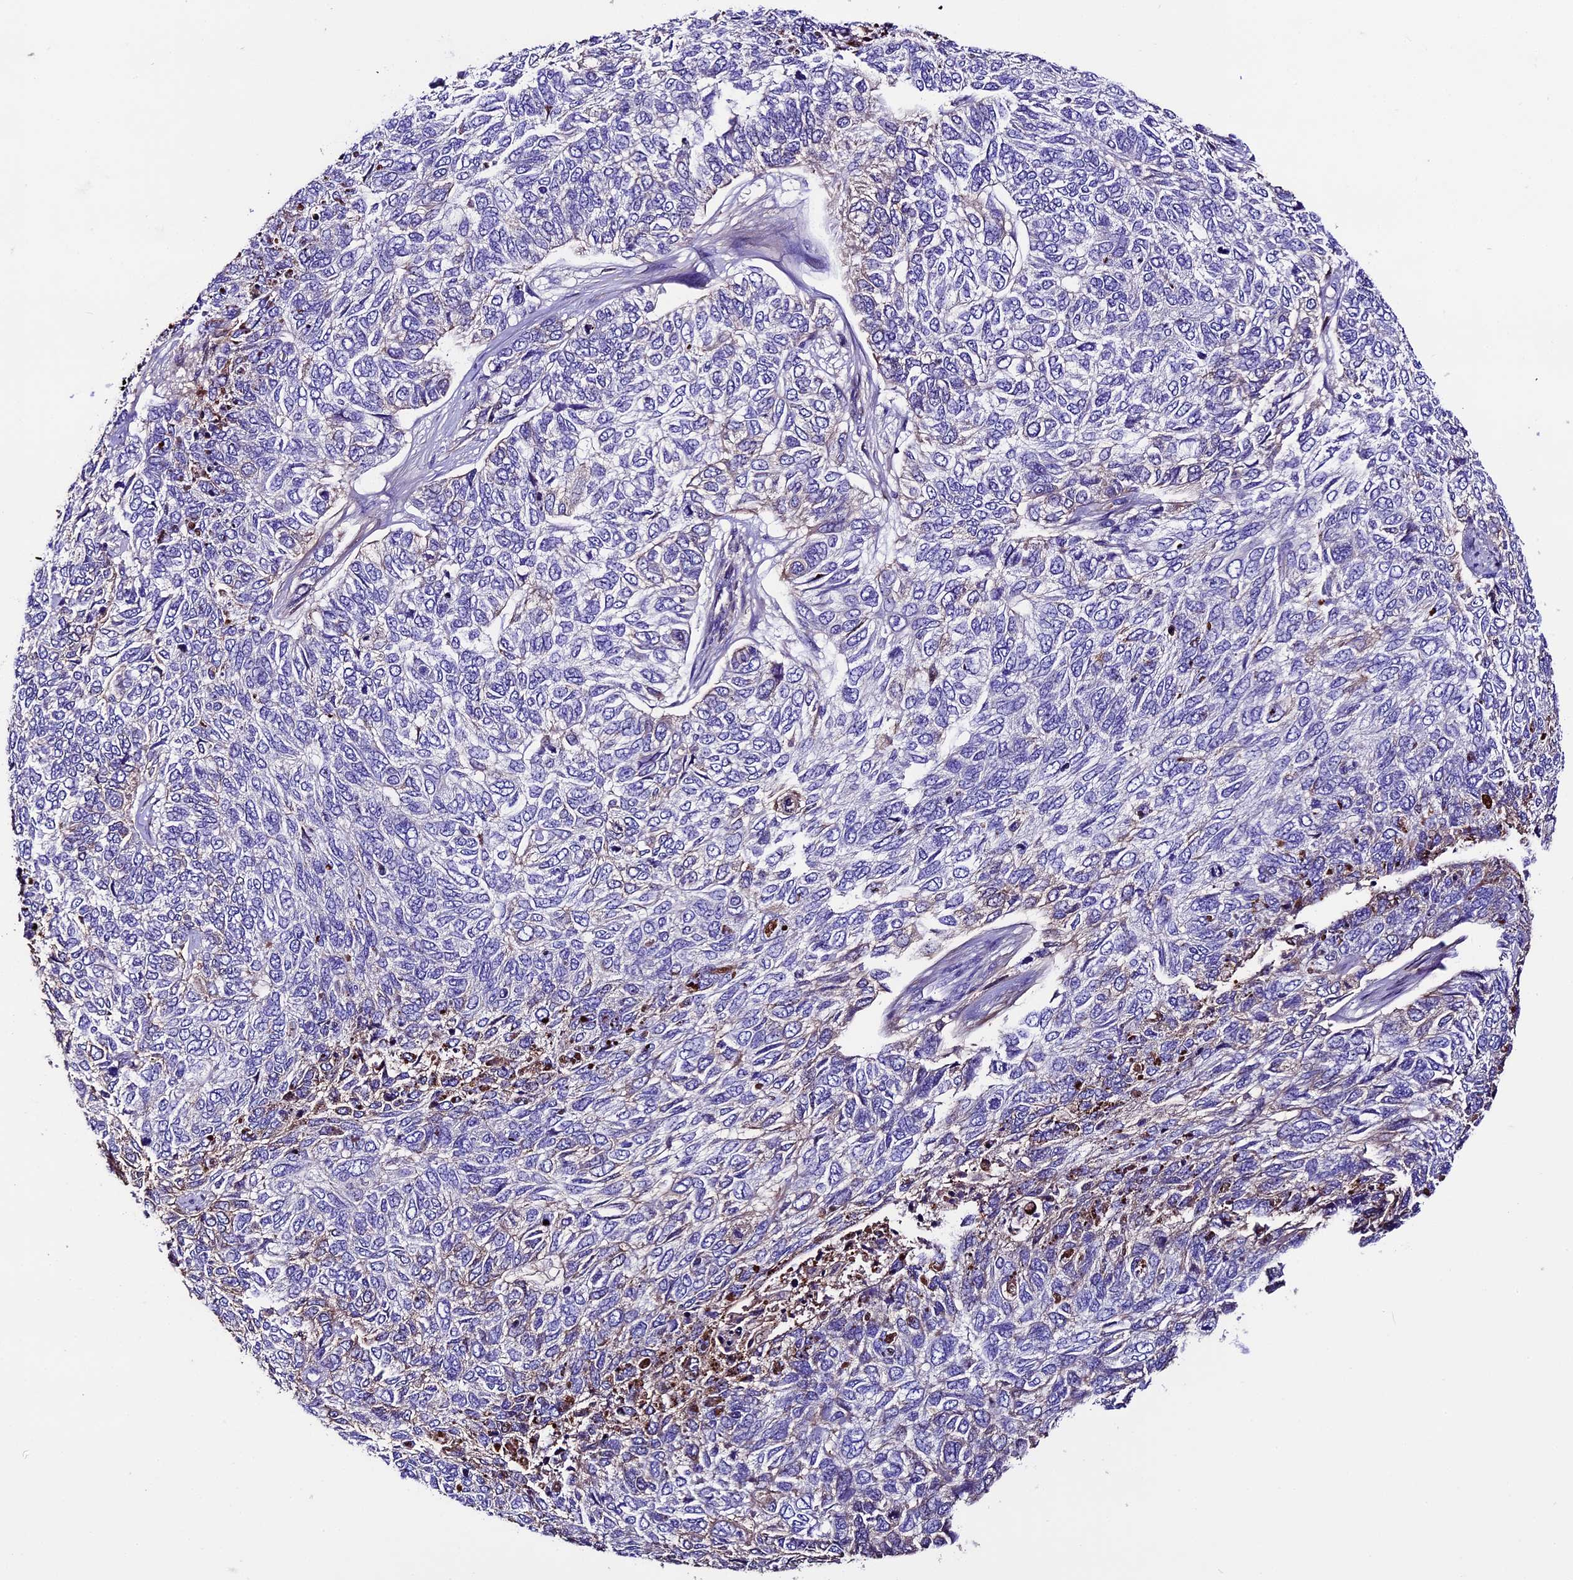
{"staining": {"intensity": "moderate", "quantity": "<25%", "location": "cytoplasmic/membranous"}, "tissue": "skin cancer", "cell_type": "Tumor cells", "image_type": "cancer", "snomed": [{"axis": "morphology", "description": "Basal cell carcinoma"}, {"axis": "topography", "description": "Skin"}], "caption": "This micrograph exhibits immunohistochemistry (IHC) staining of skin cancer, with low moderate cytoplasmic/membranous expression in about <25% of tumor cells.", "gene": "TCP11L2", "patient": {"sex": "female", "age": 65}}